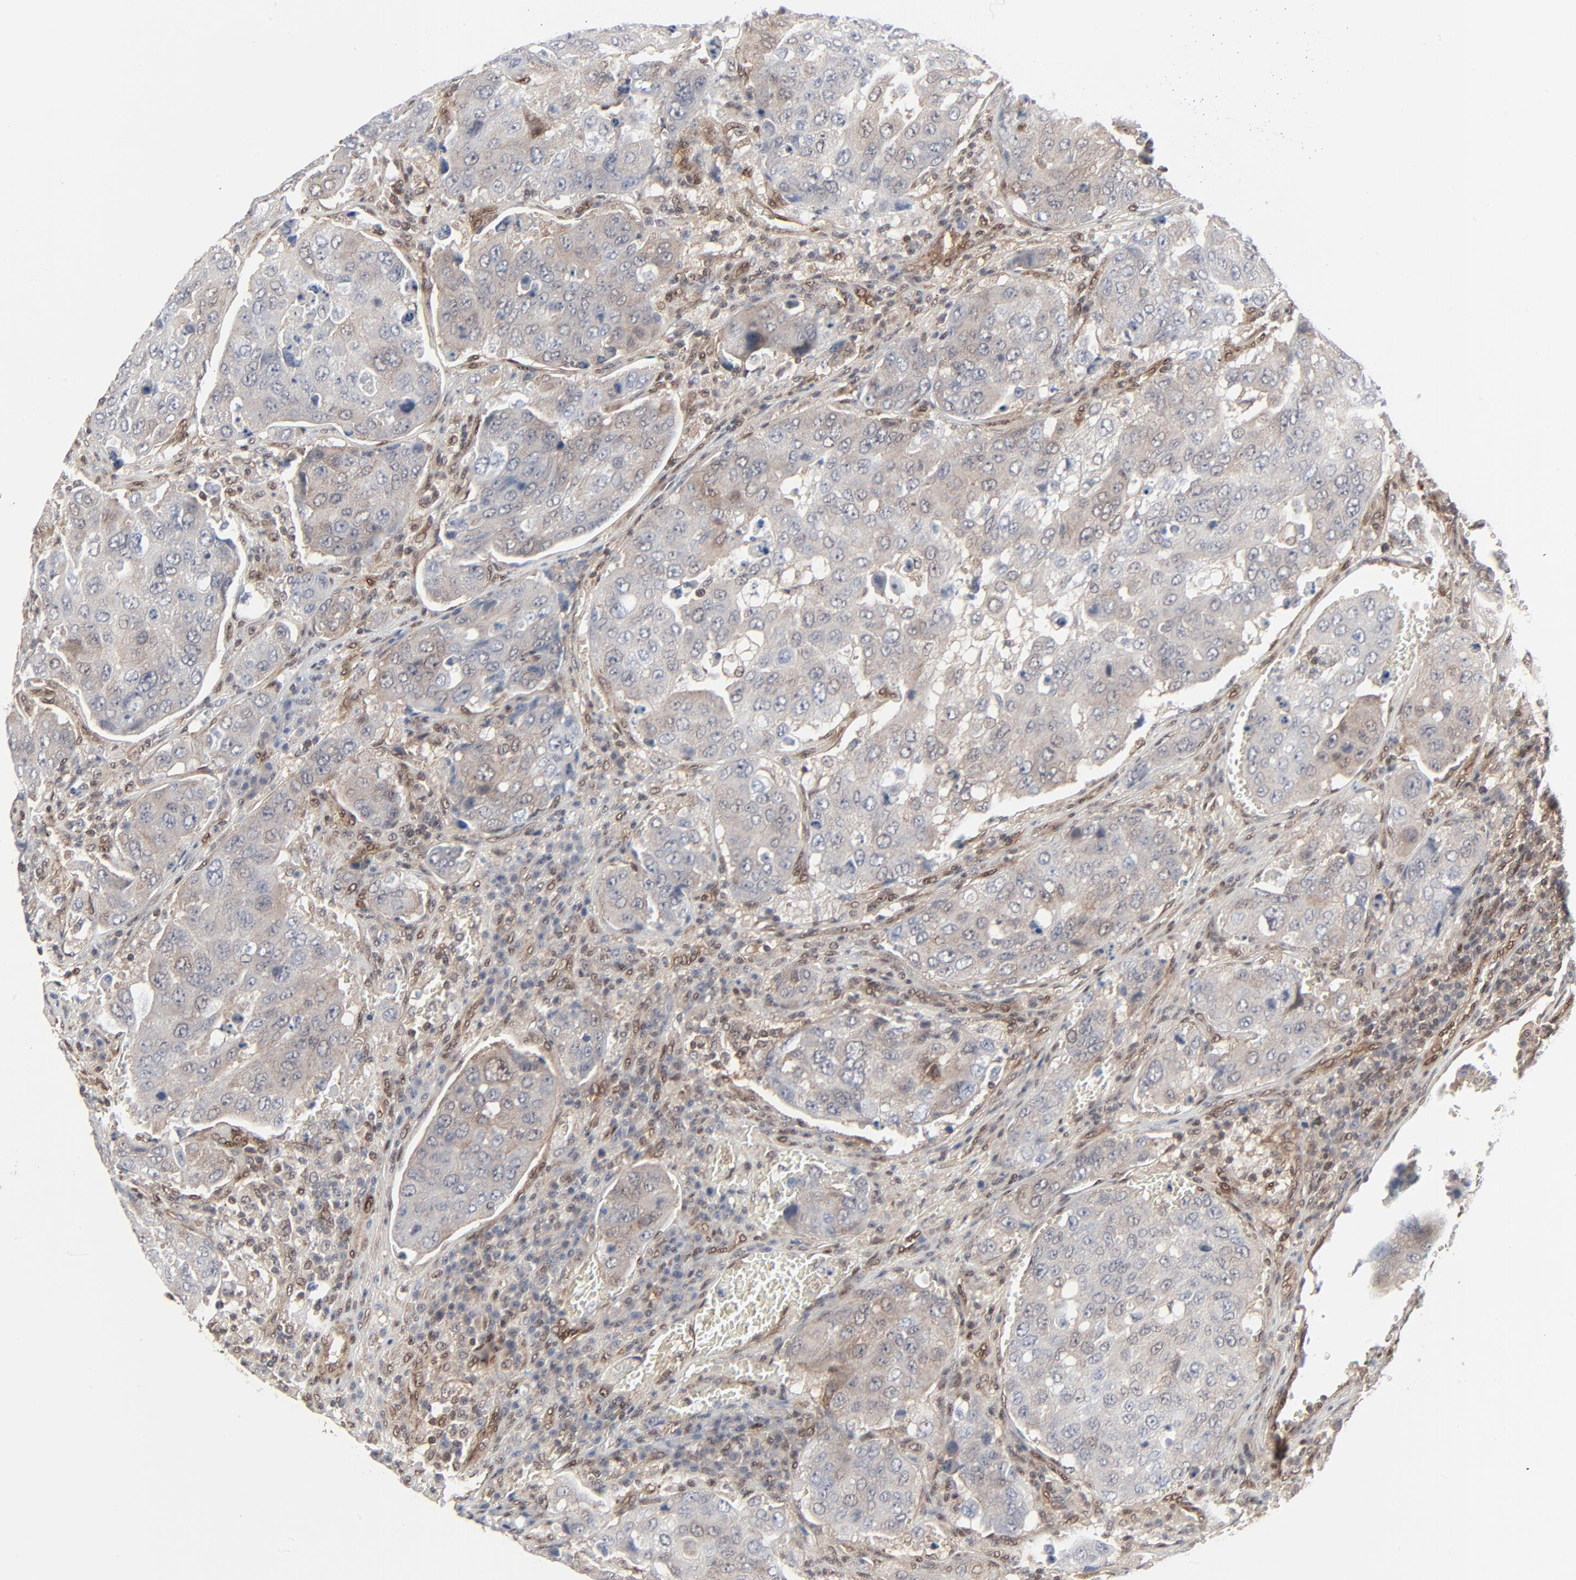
{"staining": {"intensity": "weak", "quantity": "25%-75%", "location": "cytoplasmic/membranous"}, "tissue": "urothelial cancer", "cell_type": "Tumor cells", "image_type": "cancer", "snomed": [{"axis": "morphology", "description": "Urothelial carcinoma, High grade"}, {"axis": "topography", "description": "Lymph node"}, {"axis": "topography", "description": "Urinary bladder"}], "caption": "Immunohistochemistry (IHC) staining of urothelial carcinoma (high-grade), which reveals low levels of weak cytoplasmic/membranous staining in about 25%-75% of tumor cells indicating weak cytoplasmic/membranous protein staining. The staining was performed using DAB (3,3'-diaminobenzidine) (brown) for protein detection and nuclei were counterstained in hematoxylin (blue).", "gene": "AKT1", "patient": {"sex": "male", "age": 51}}